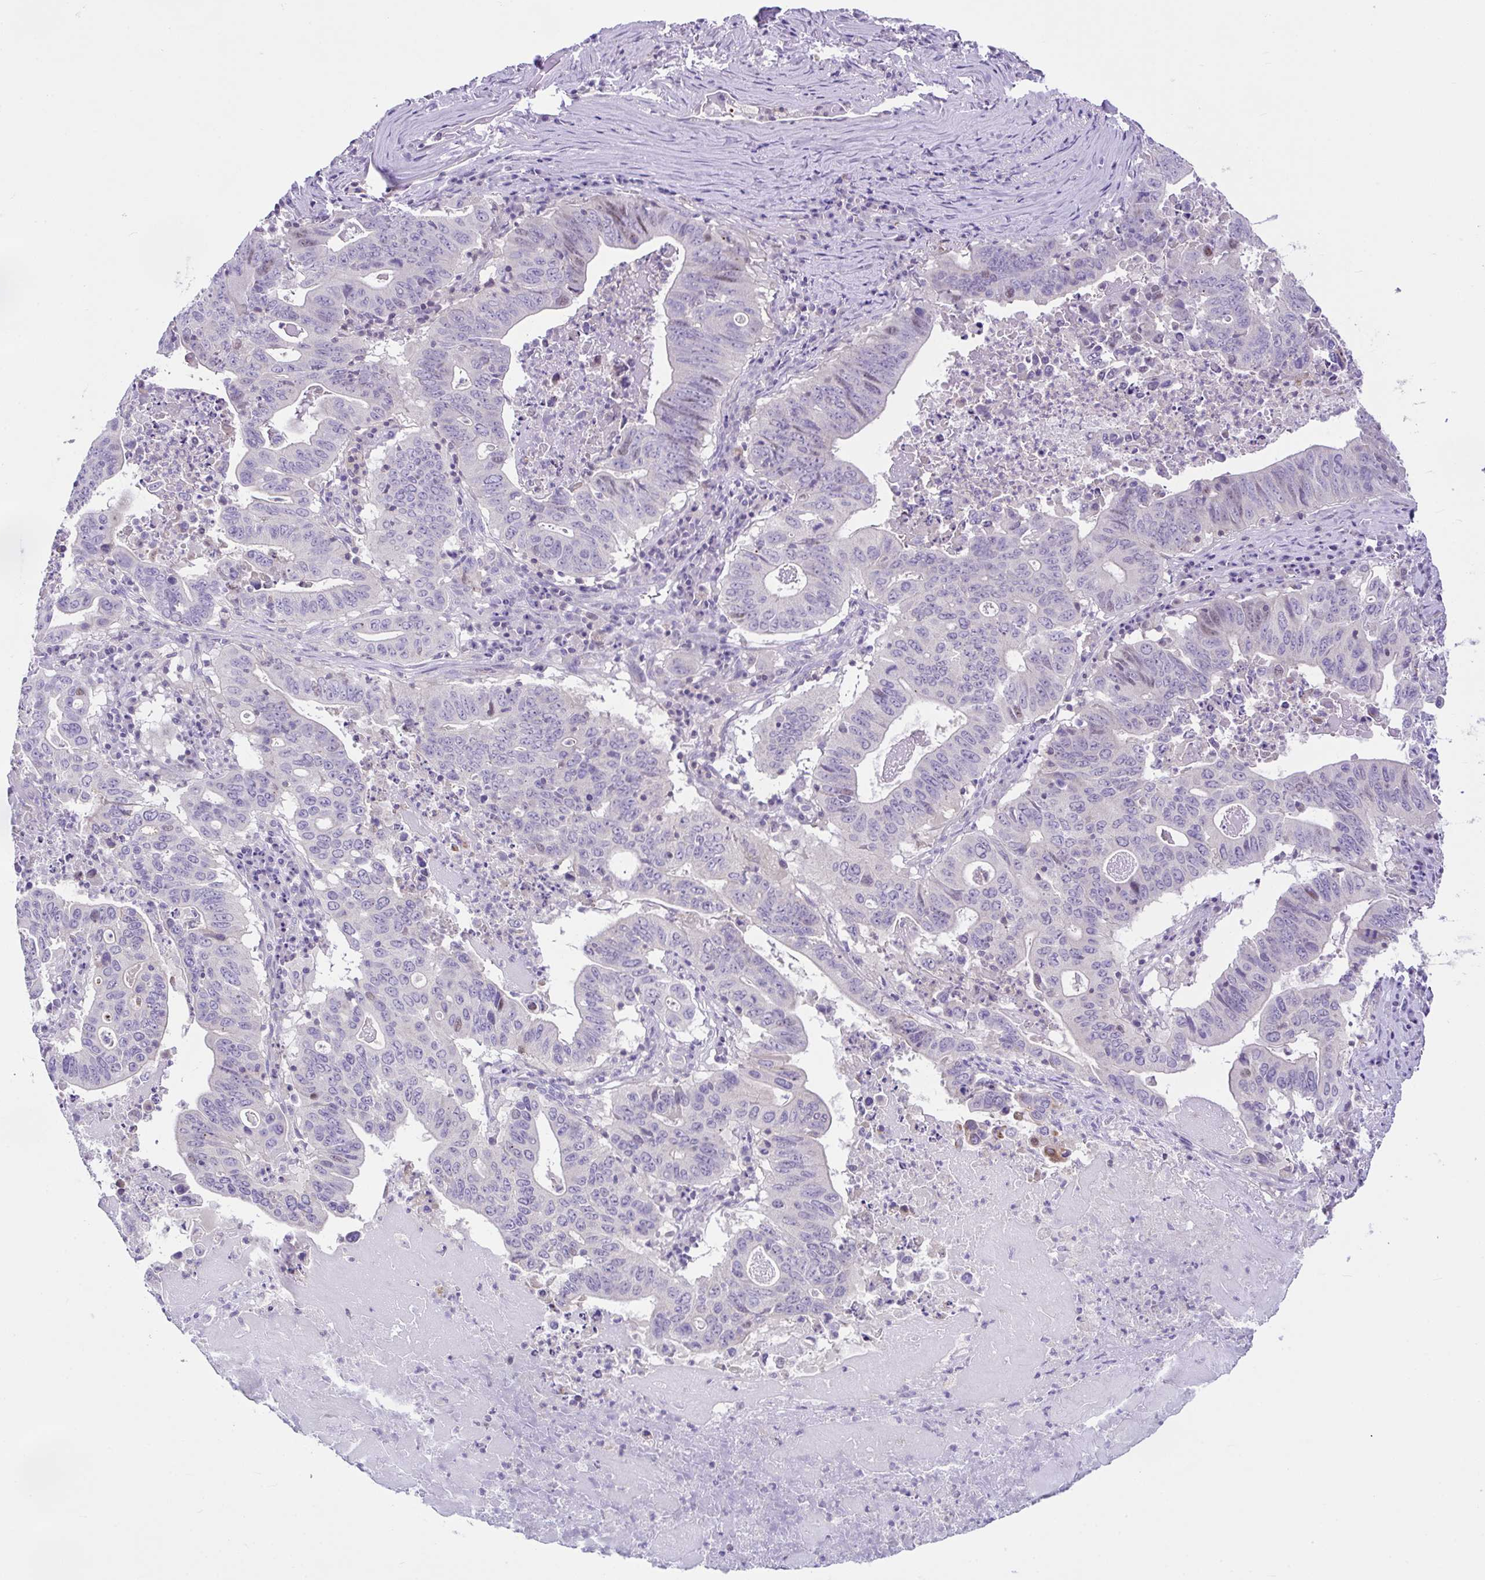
{"staining": {"intensity": "weak", "quantity": "<25%", "location": "nuclear"}, "tissue": "lung cancer", "cell_type": "Tumor cells", "image_type": "cancer", "snomed": [{"axis": "morphology", "description": "Adenocarcinoma, NOS"}, {"axis": "topography", "description": "Lung"}], "caption": "Tumor cells are negative for brown protein staining in adenocarcinoma (lung). Nuclei are stained in blue.", "gene": "D2HGDH", "patient": {"sex": "female", "age": 60}}